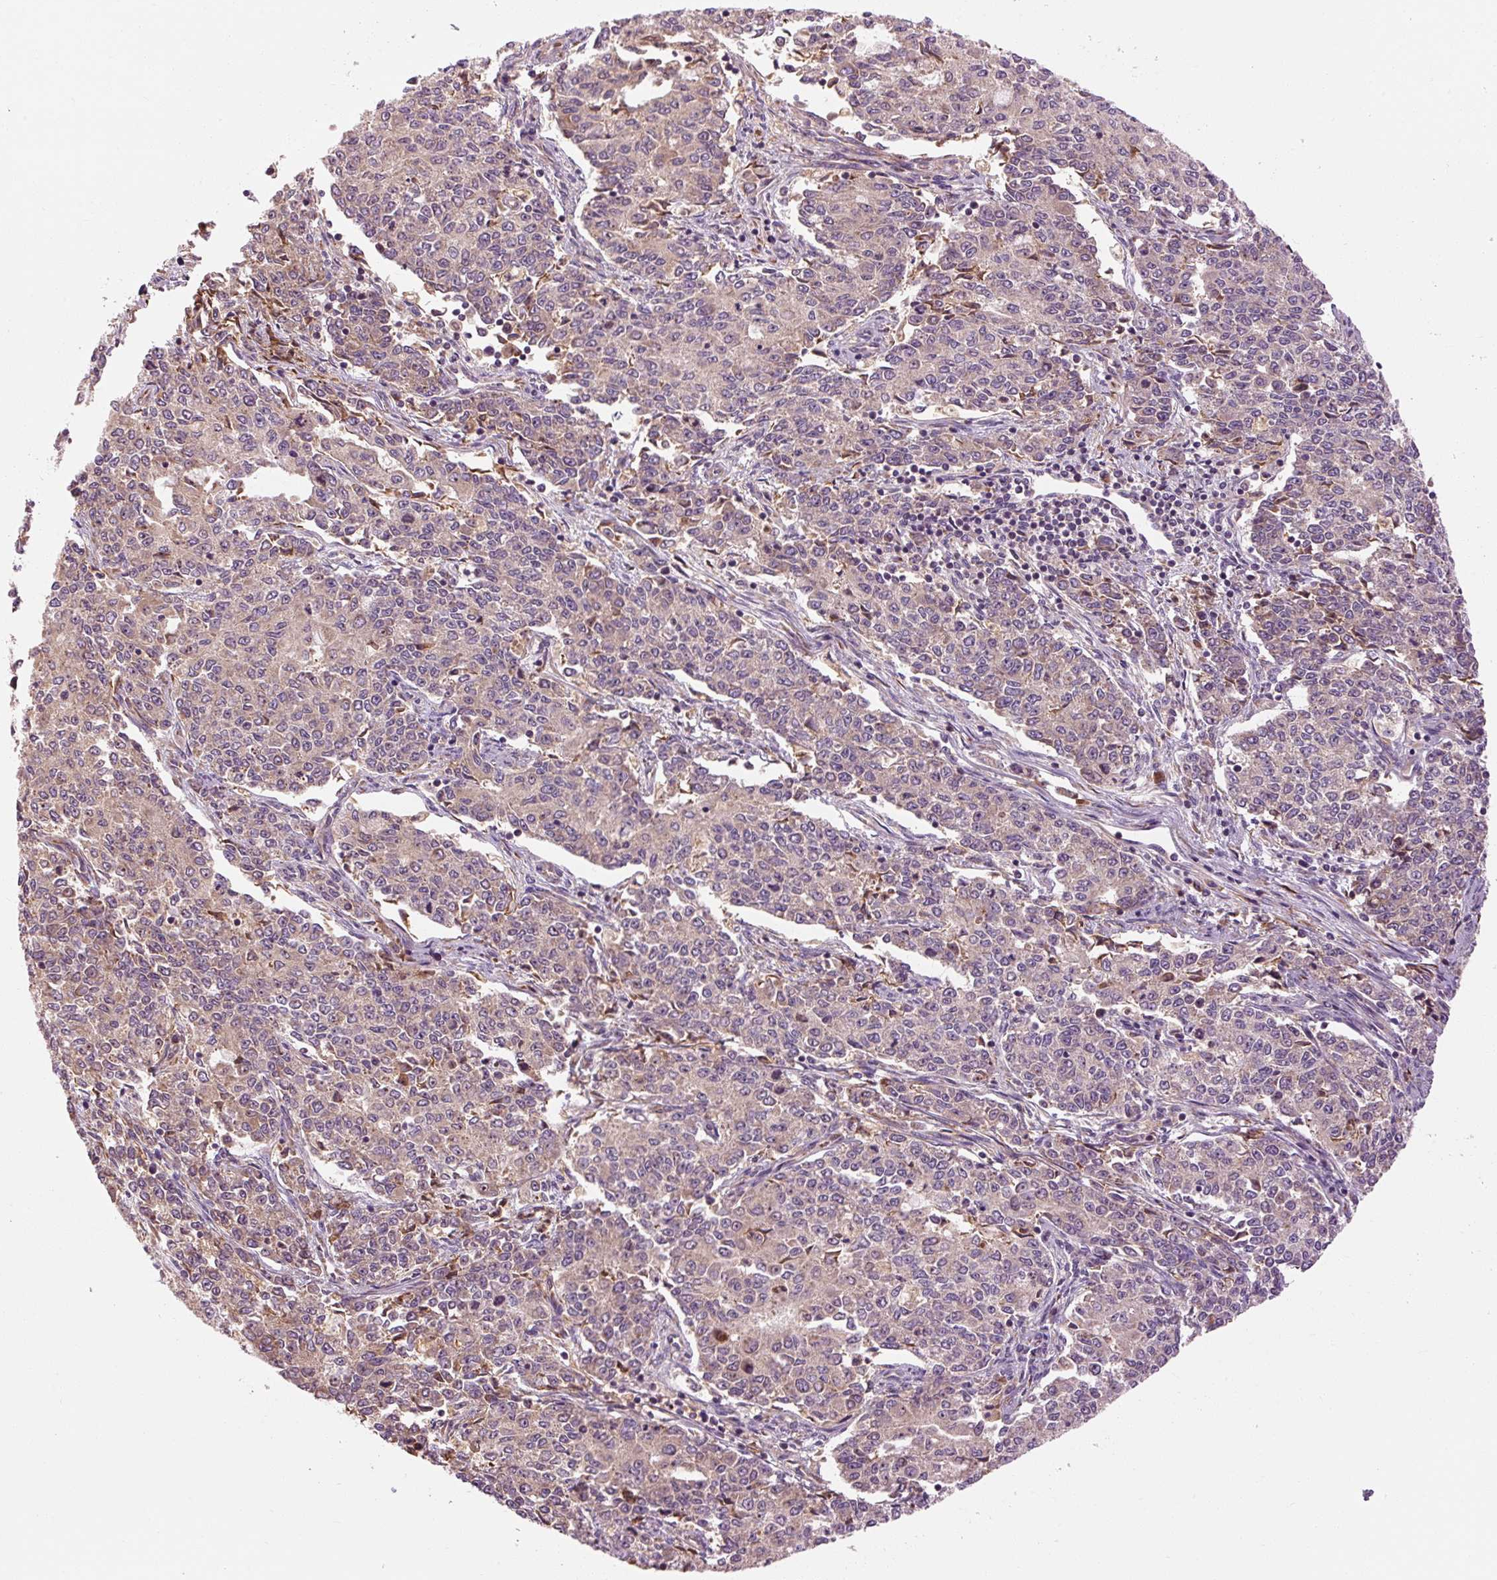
{"staining": {"intensity": "weak", "quantity": ">75%", "location": "cytoplasmic/membranous"}, "tissue": "endometrial cancer", "cell_type": "Tumor cells", "image_type": "cancer", "snomed": [{"axis": "morphology", "description": "Adenocarcinoma, NOS"}, {"axis": "topography", "description": "Endometrium"}], "caption": "There is low levels of weak cytoplasmic/membranous expression in tumor cells of endometrial cancer (adenocarcinoma), as demonstrated by immunohistochemical staining (brown color).", "gene": "PRSS48", "patient": {"sex": "female", "age": 50}}